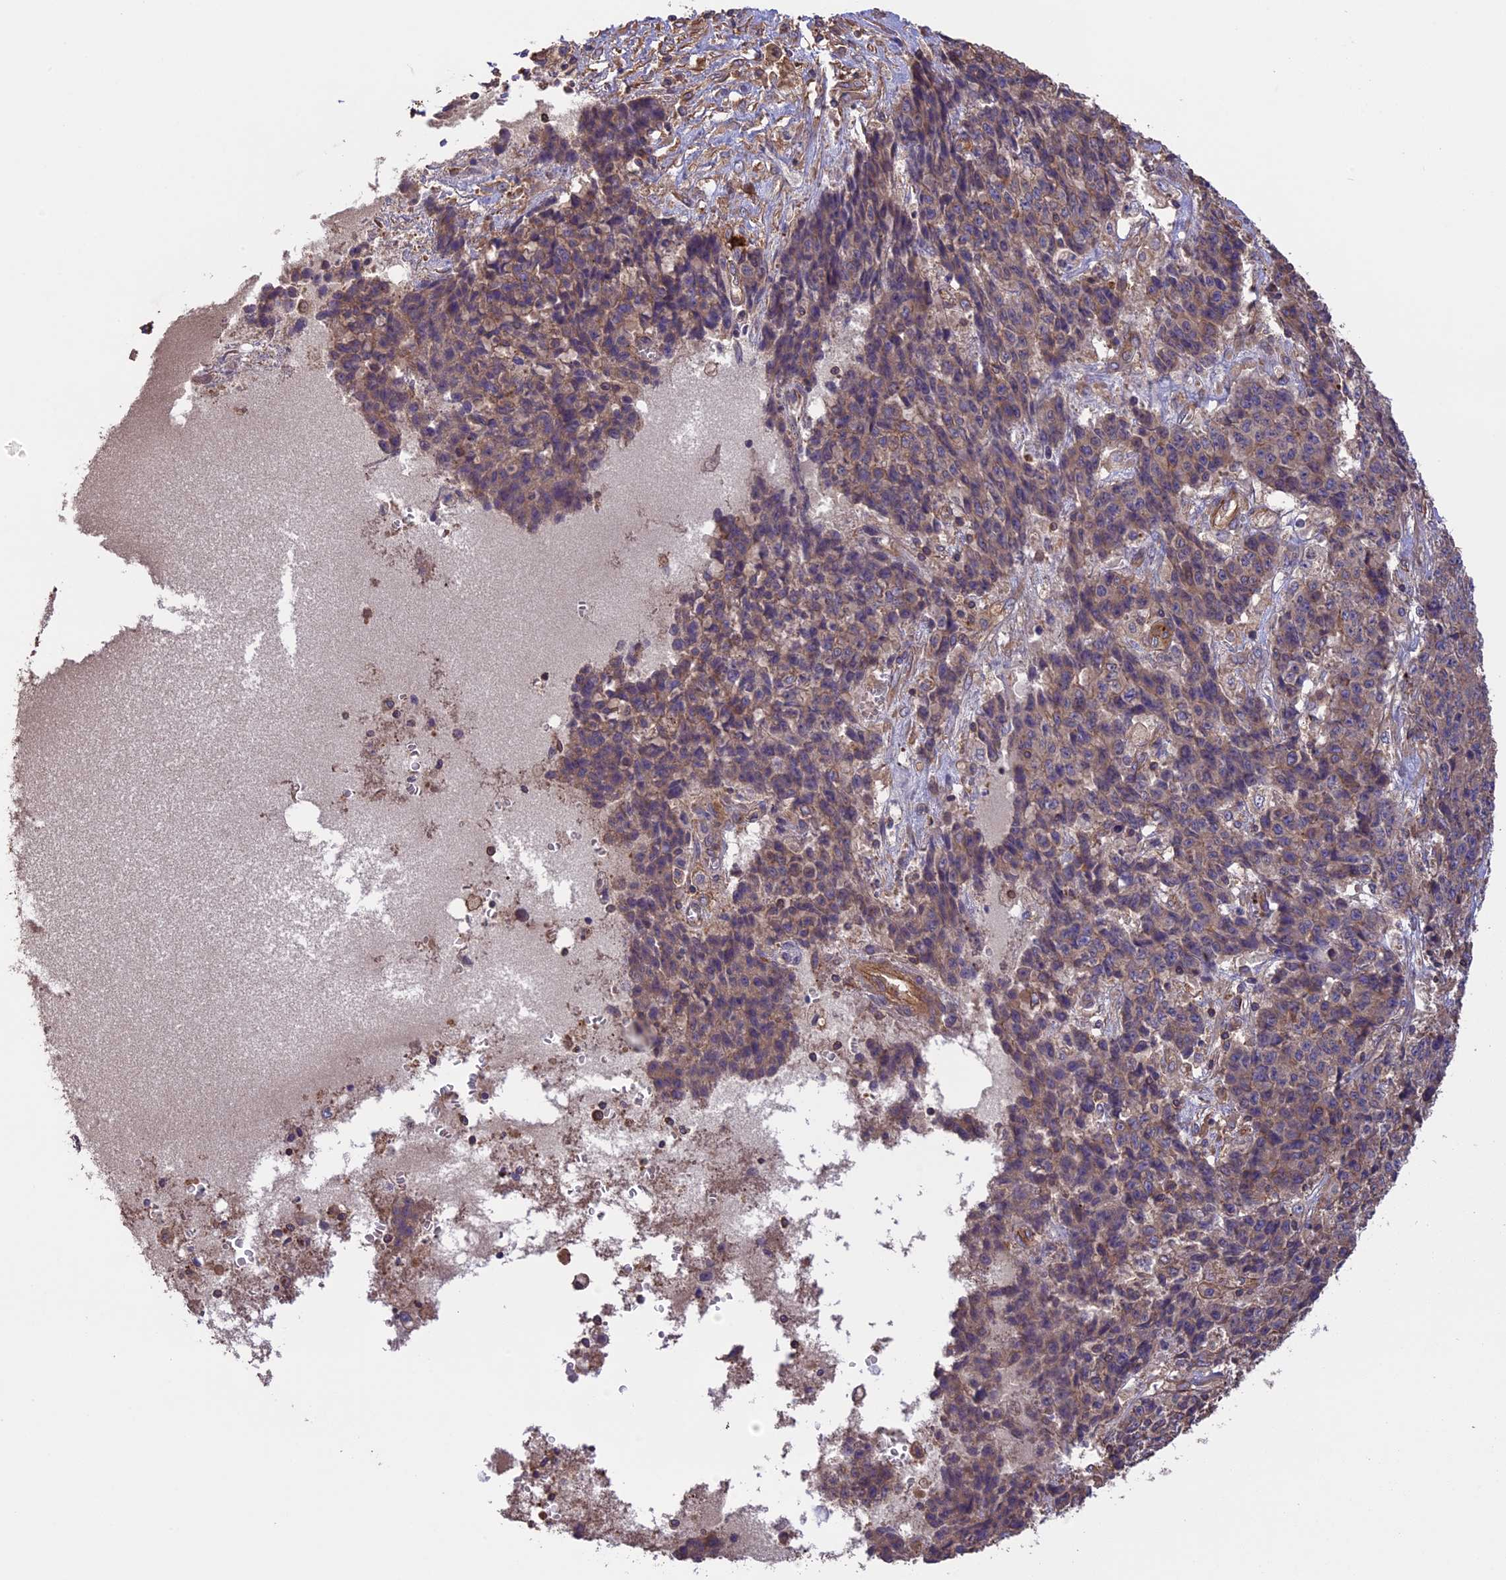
{"staining": {"intensity": "moderate", "quantity": "<25%", "location": "cytoplasmic/membranous"}, "tissue": "ovarian cancer", "cell_type": "Tumor cells", "image_type": "cancer", "snomed": [{"axis": "morphology", "description": "Carcinoma, endometroid"}, {"axis": "topography", "description": "Ovary"}], "caption": "A low amount of moderate cytoplasmic/membranous positivity is identified in approximately <25% of tumor cells in ovarian endometroid carcinoma tissue.", "gene": "GAS8", "patient": {"sex": "female", "age": 42}}